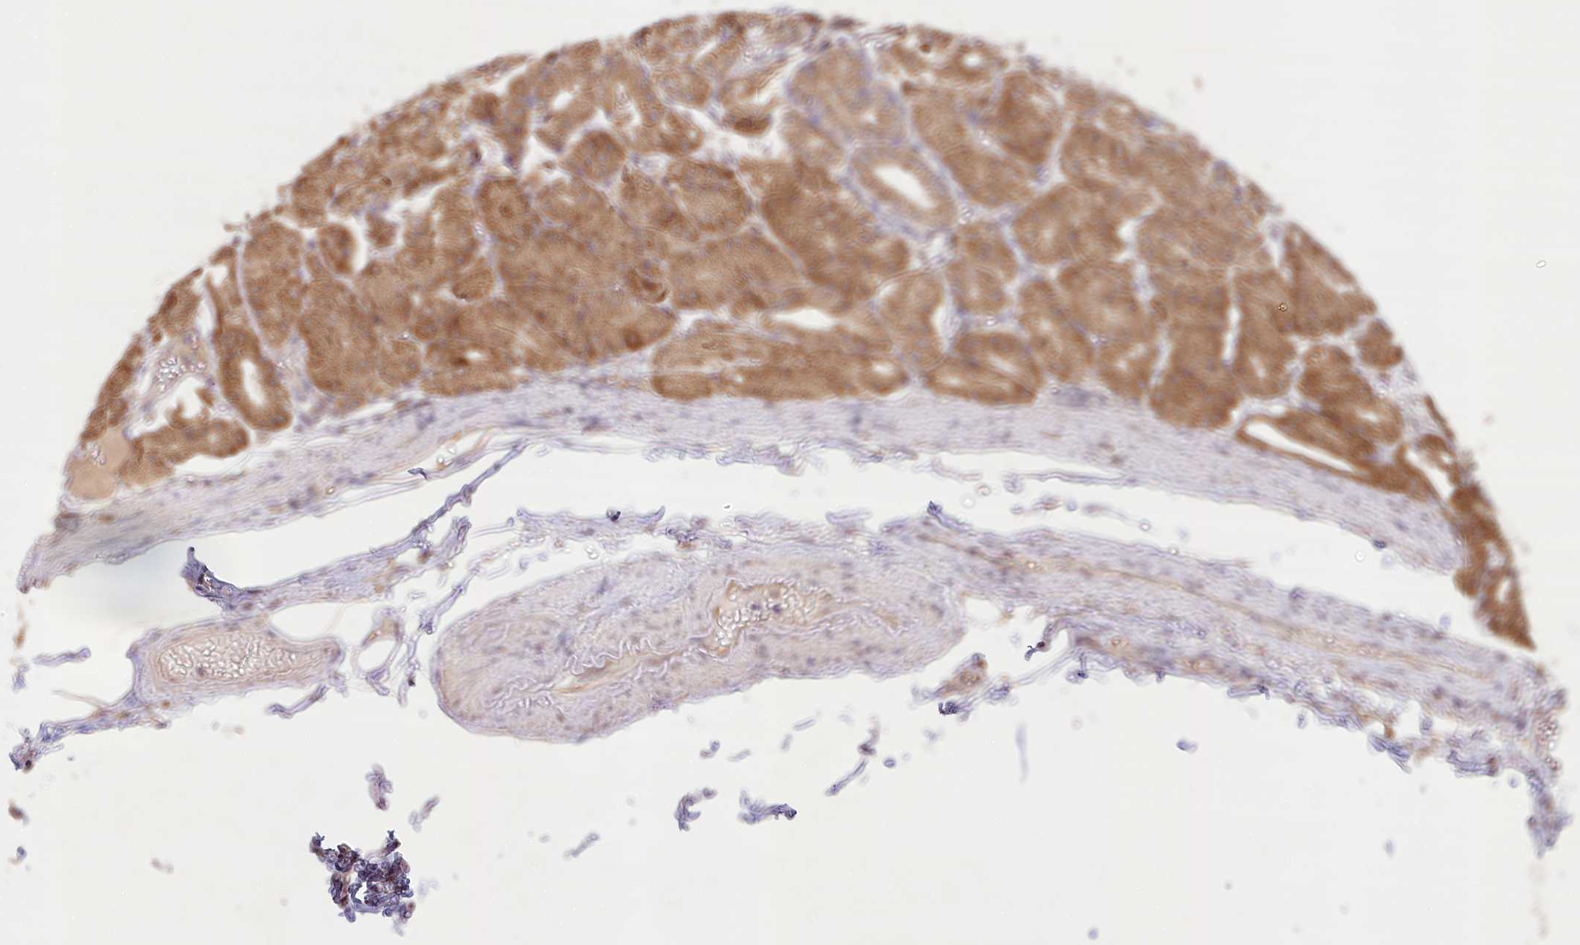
{"staining": {"intensity": "moderate", "quantity": ">75%", "location": "cytoplasmic/membranous"}, "tissue": "stomach", "cell_type": "Glandular cells", "image_type": "normal", "snomed": [{"axis": "morphology", "description": "Normal tissue, NOS"}, {"axis": "topography", "description": "Stomach, lower"}], "caption": "High-power microscopy captured an immunohistochemistry histopathology image of normal stomach, revealing moderate cytoplasmic/membranous expression in about >75% of glandular cells.", "gene": "DMXL1", "patient": {"sex": "male", "age": 71}}